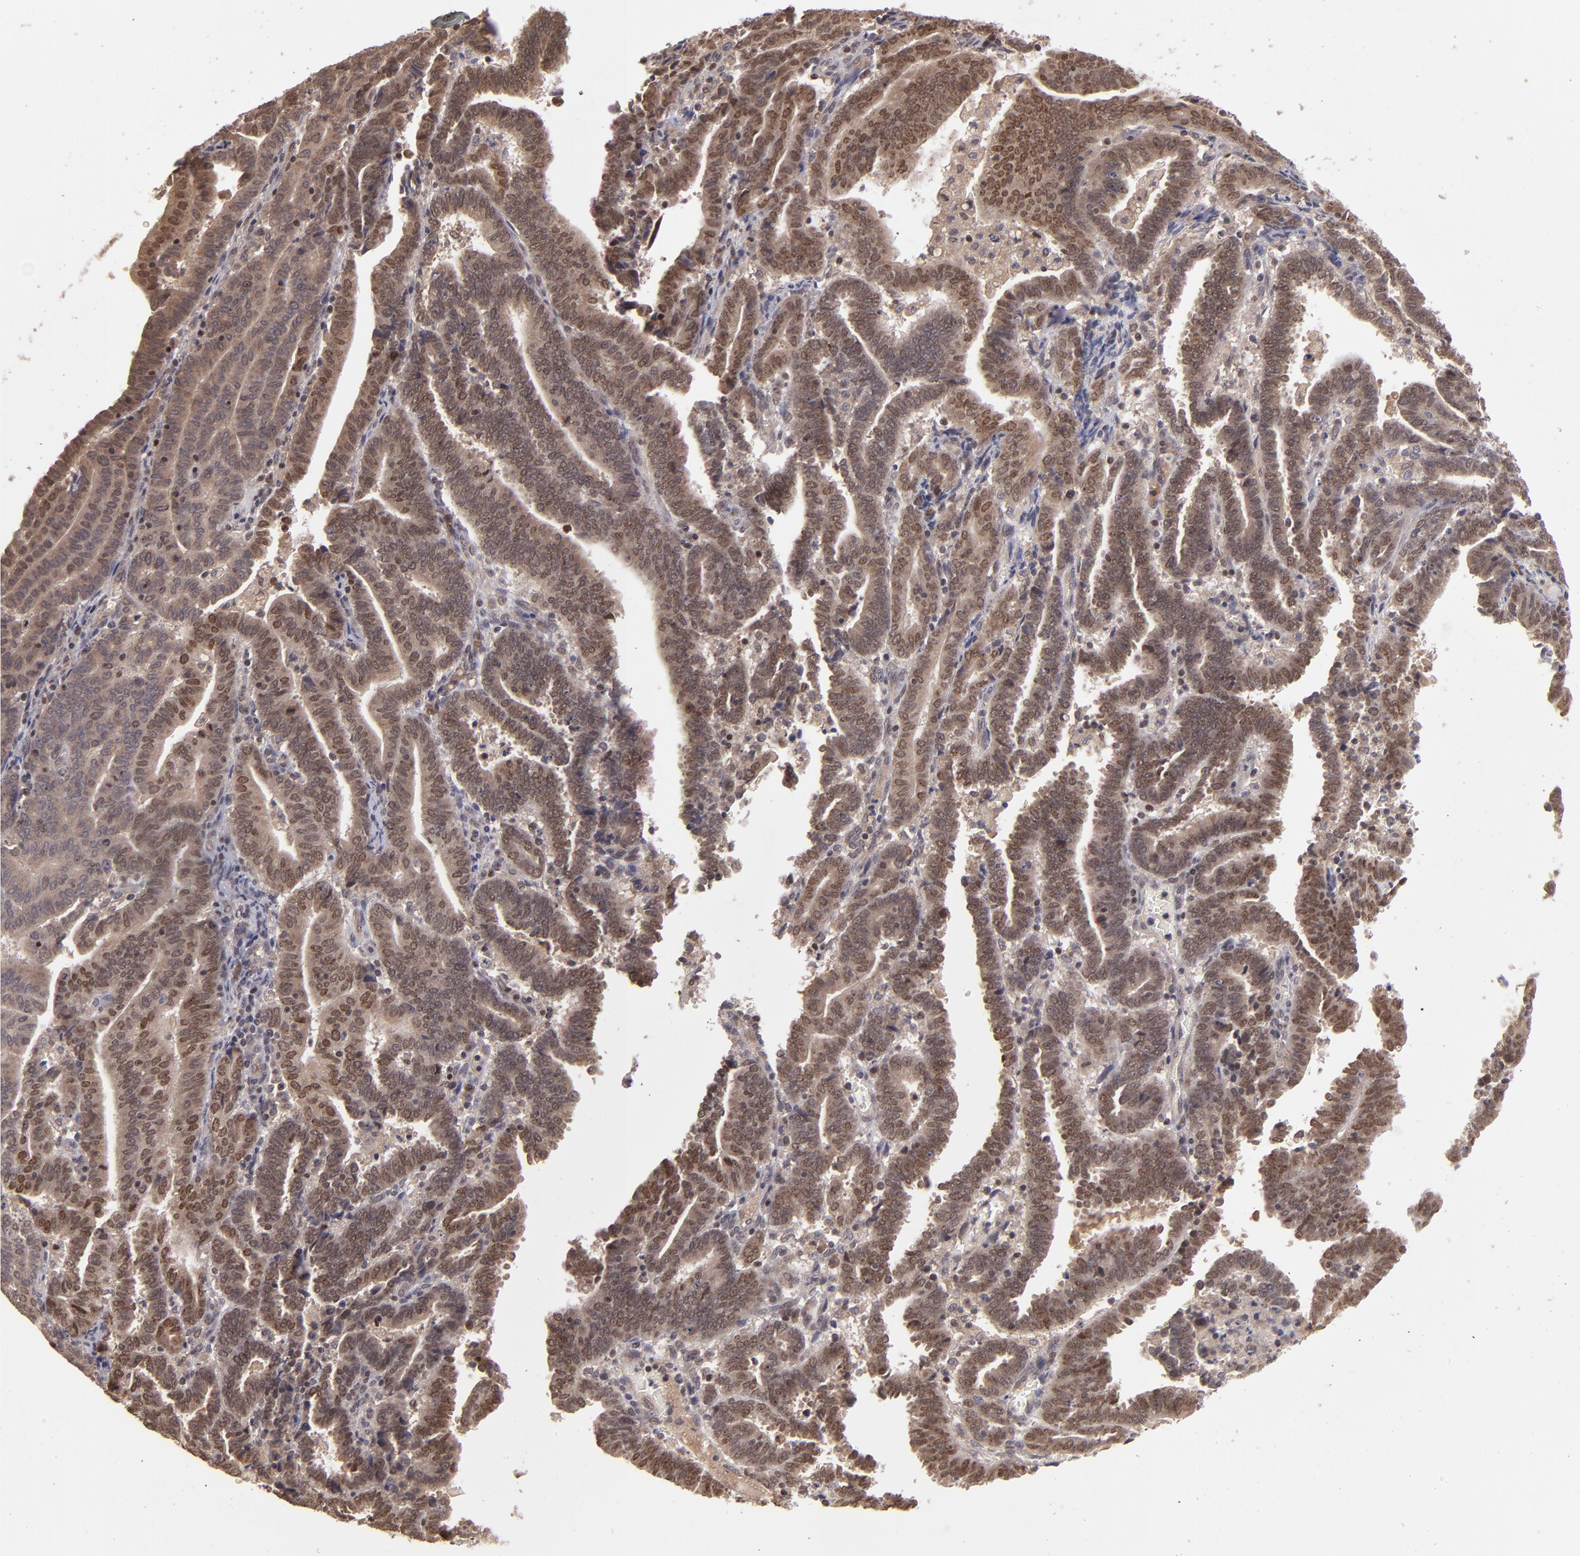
{"staining": {"intensity": "moderate", "quantity": ">75%", "location": "nuclear"}, "tissue": "endometrial cancer", "cell_type": "Tumor cells", "image_type": "cancer", "snomed": [{"axis": "morphology", "description": "Adenocarcinoma, NOS"}, {"axis": "topography", "description": "Uterus"}], "caption": "Moderate nuclear staining for a protein is present in approximately >75% of tumor cells of endometrial cancer using immunohistochemistry (IHC).", "gene": "ABHD12B", "patient": {"sex": "female", "age": 83}}